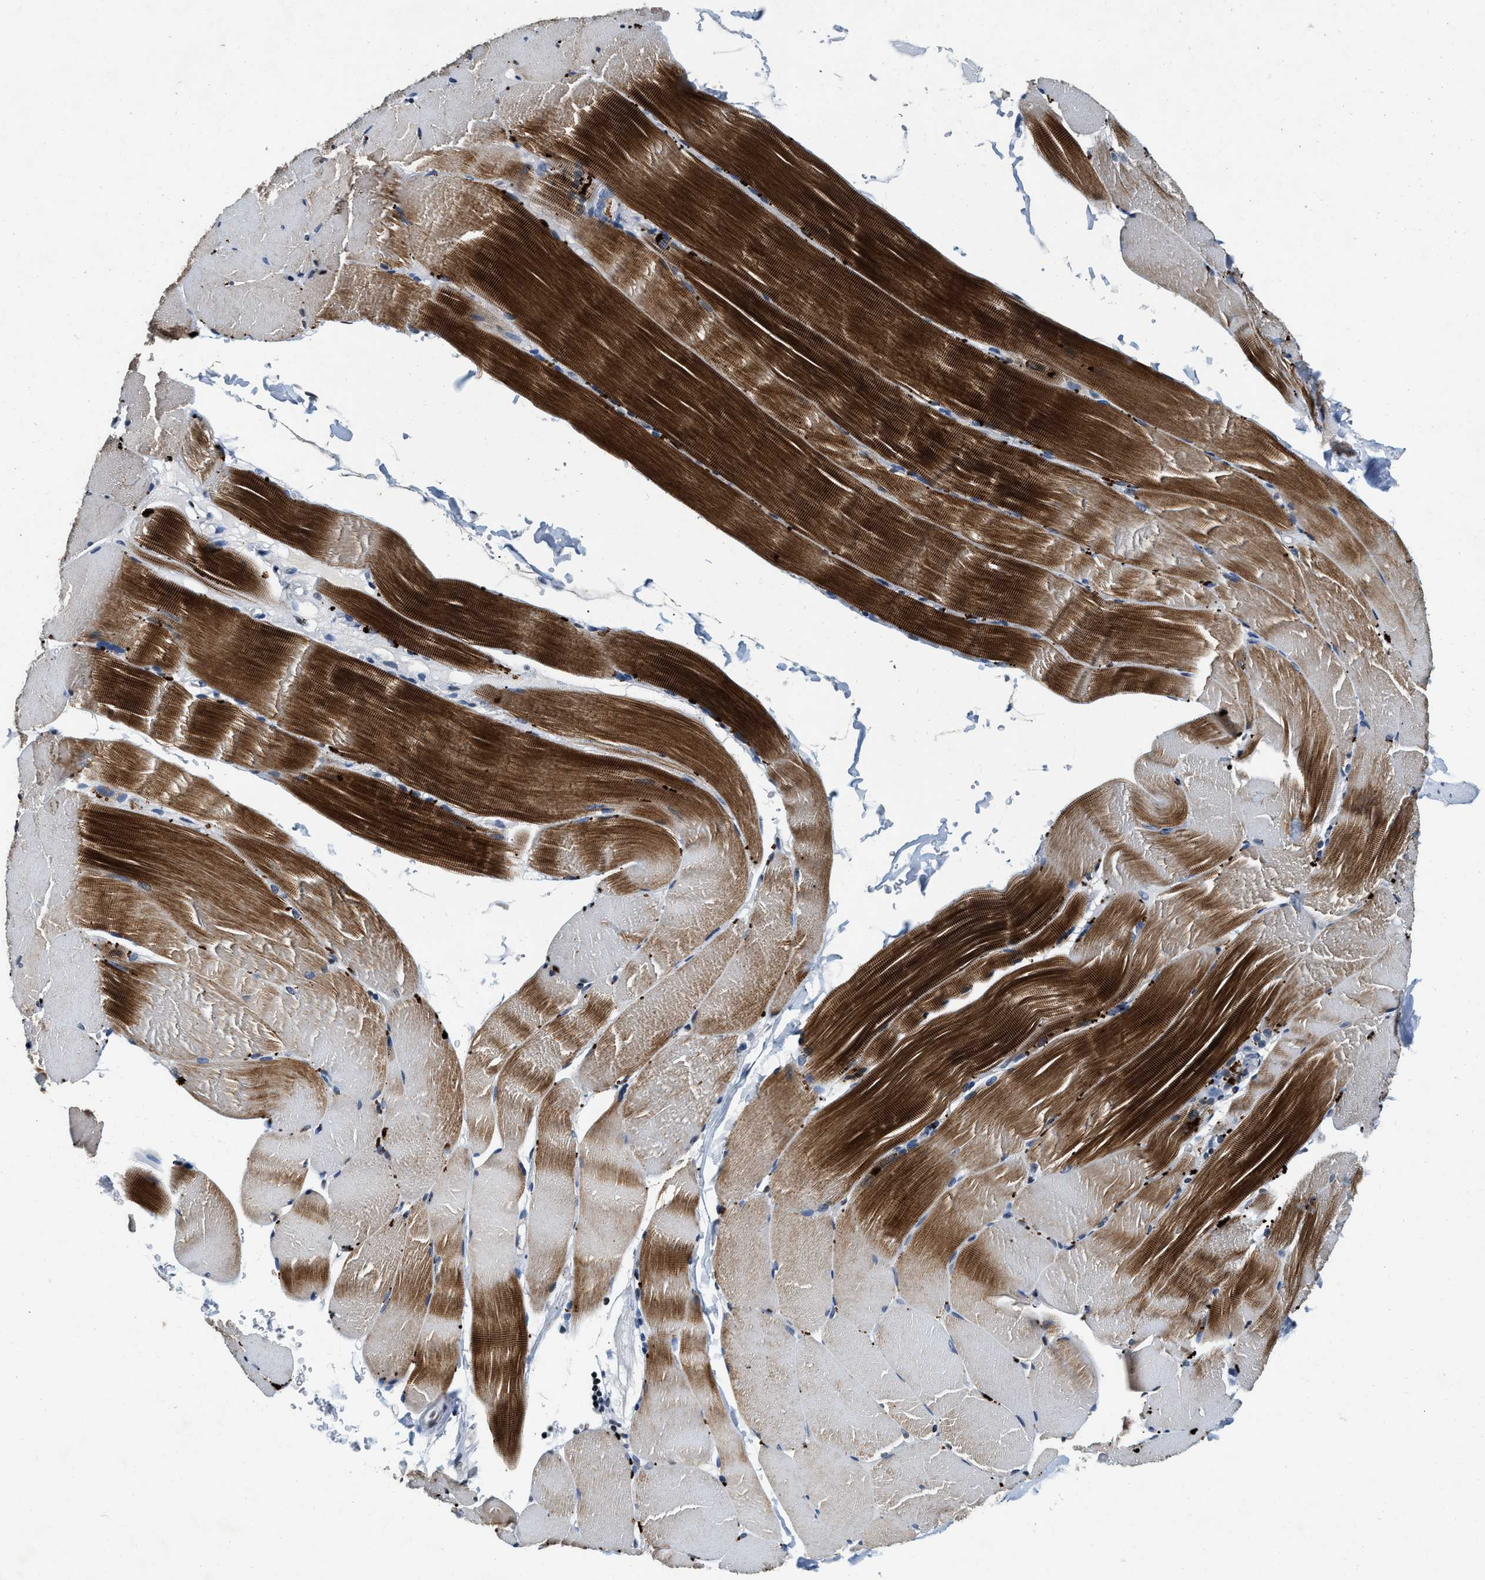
{"staining": {"intensity": "strong", "quantity": "25%-75%", "location": "cytoplasmic/membranous"}, "tissue": "skeletal muscle", "cell_type": "Myocytes", "image_type": "normal", "snomed": [{"axis": "morphology", "description": "Normal tissue, NOS"}, {"axis": "topography", "description": "Skin"}, {"axis": "topography", "description": "Skeletal muscle"}], "caption": "IHC (DAB) staining of normal skeletal muscle demonstrates strong cytoplasmic/membranous protein positivity in approximately 25%-75% of myocytes.", "gene": "CCNE1", "patient": {"sex": "male", "age": 83}}